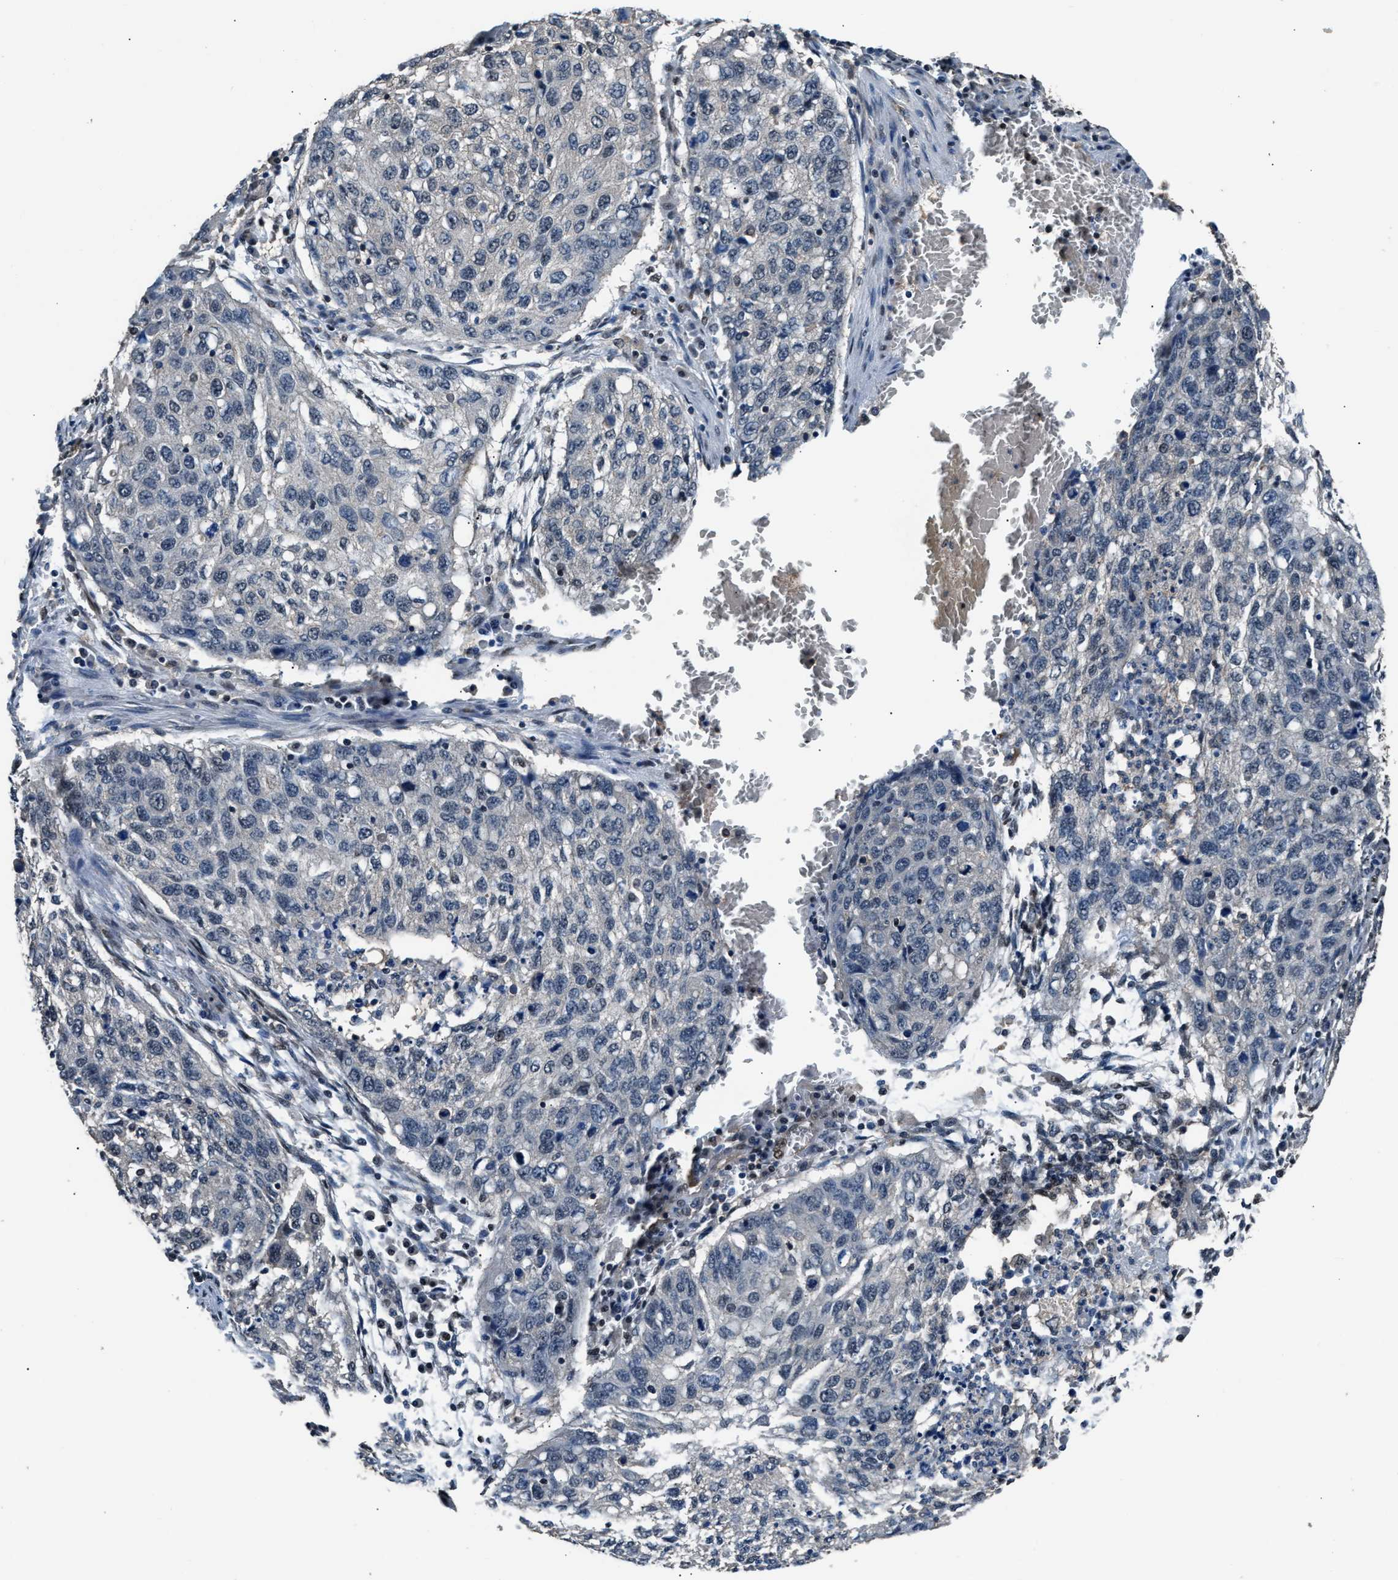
{"staining": {"intensity": "negative", "quantity": "none", "location": "none"}, "tissue": "lung cancer", "cell_type": "Tumor cells", "image_type": "cancer", "snomed": [{"axis": "morphology", "description": "Squamous cell carcinoma, NOS"}, {"axis": "topography", "description": "Lung"}], "caption": "Photomicrograph shows no protein positivity in tumor cells of lung cancer (squamous cell carcinoma) tissue. (DAB immunohistochemistry (IHC), high magnification).", "gene": "DFFA", "patient": {"sex": "female", "age": 63}}